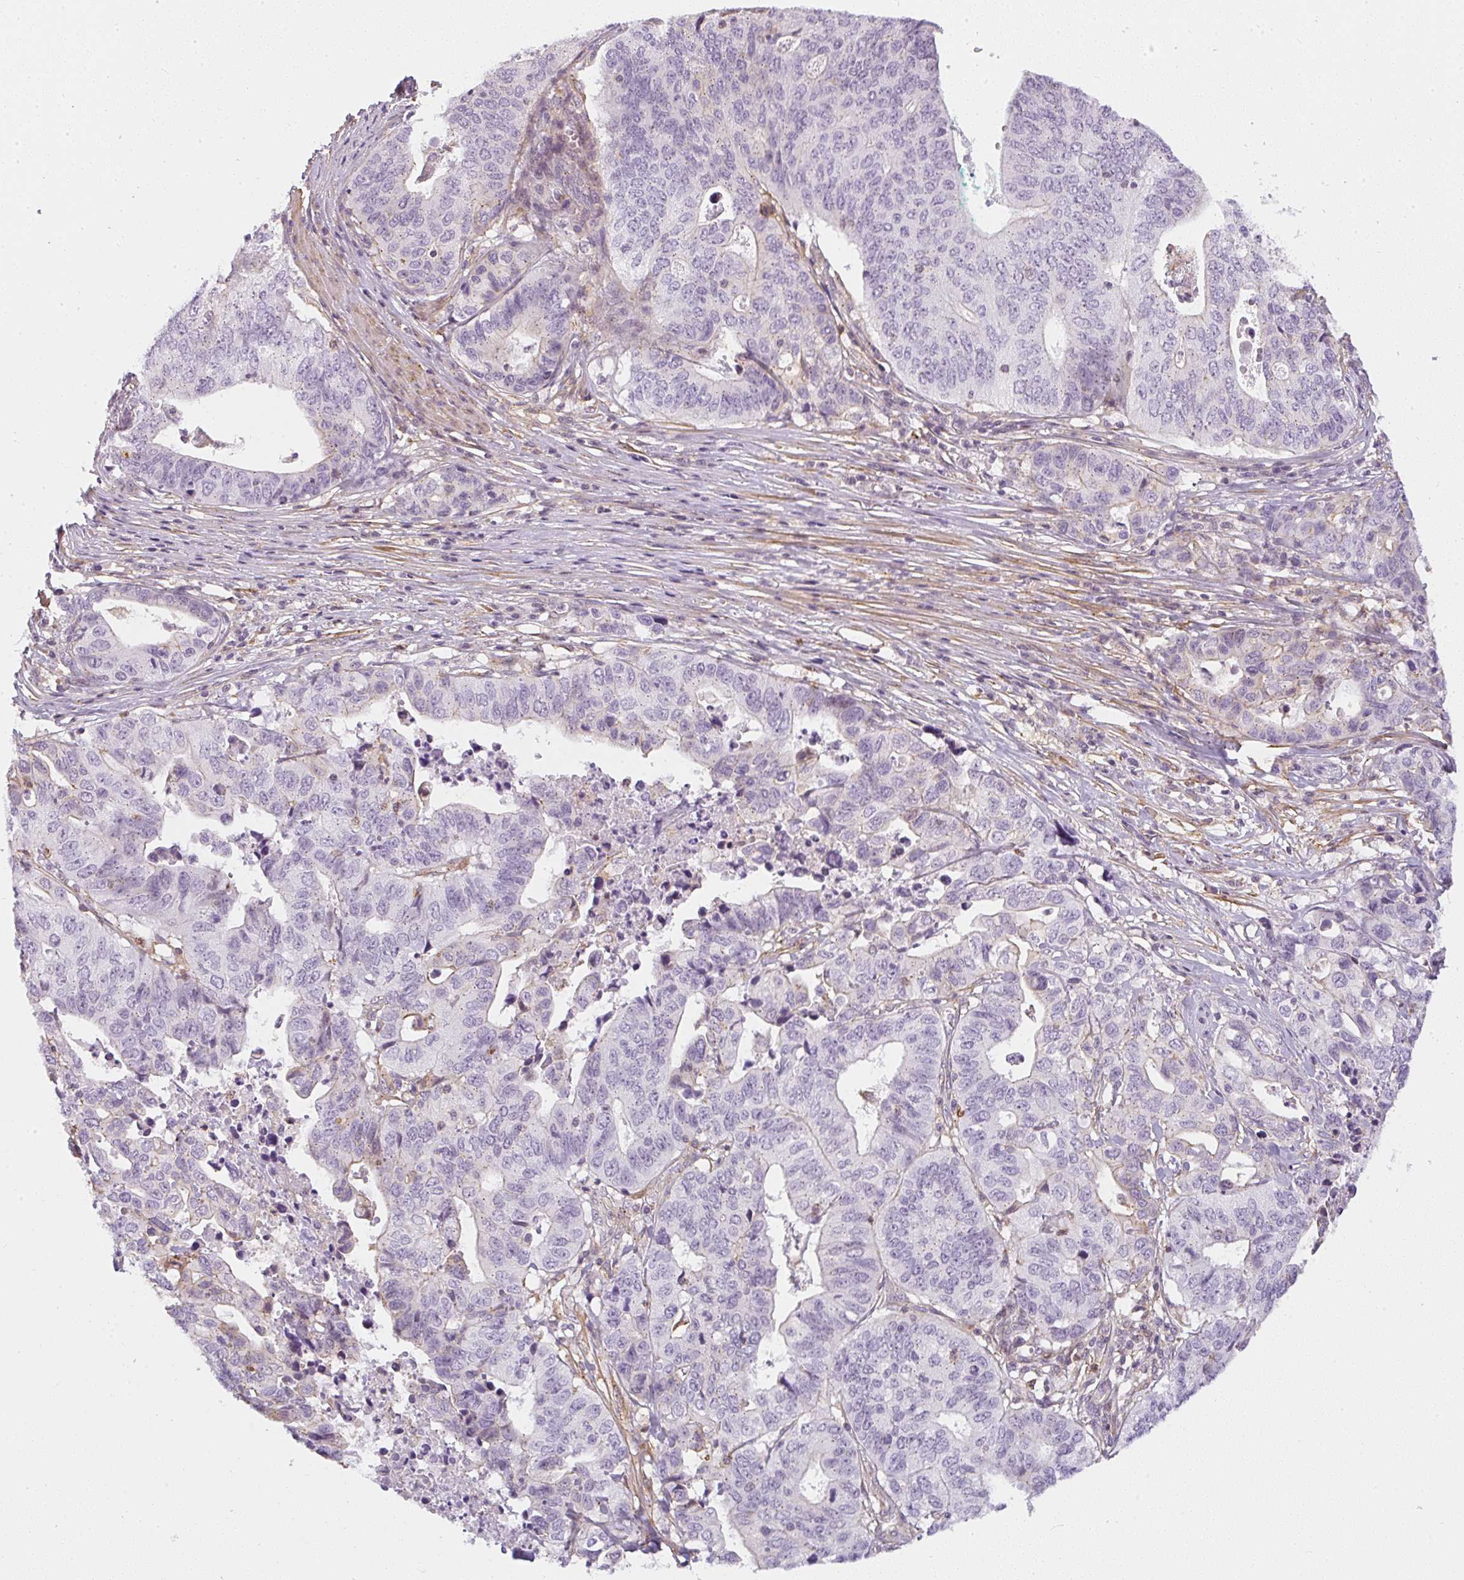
{"staining": {"intensity": "negative", "quantity": "none", "location": "none"}, "tissue": "stomach cancer", "cell_type": "Tumor cells", "image_type": "cancer", "snomed": [{"axis": "morphology", "description": "Adenocarcinoma, NOS"}, {"axis": "topography", "description": "Stomach, upper"}], "caption": "Immunohistochemical staining of adenocarcinoma (stomach) reveals no significant expression in tumor cells. Nuclei are stained in blue.", "gene": "SULF1", "patient": {"sex": "female", "age": 67}}